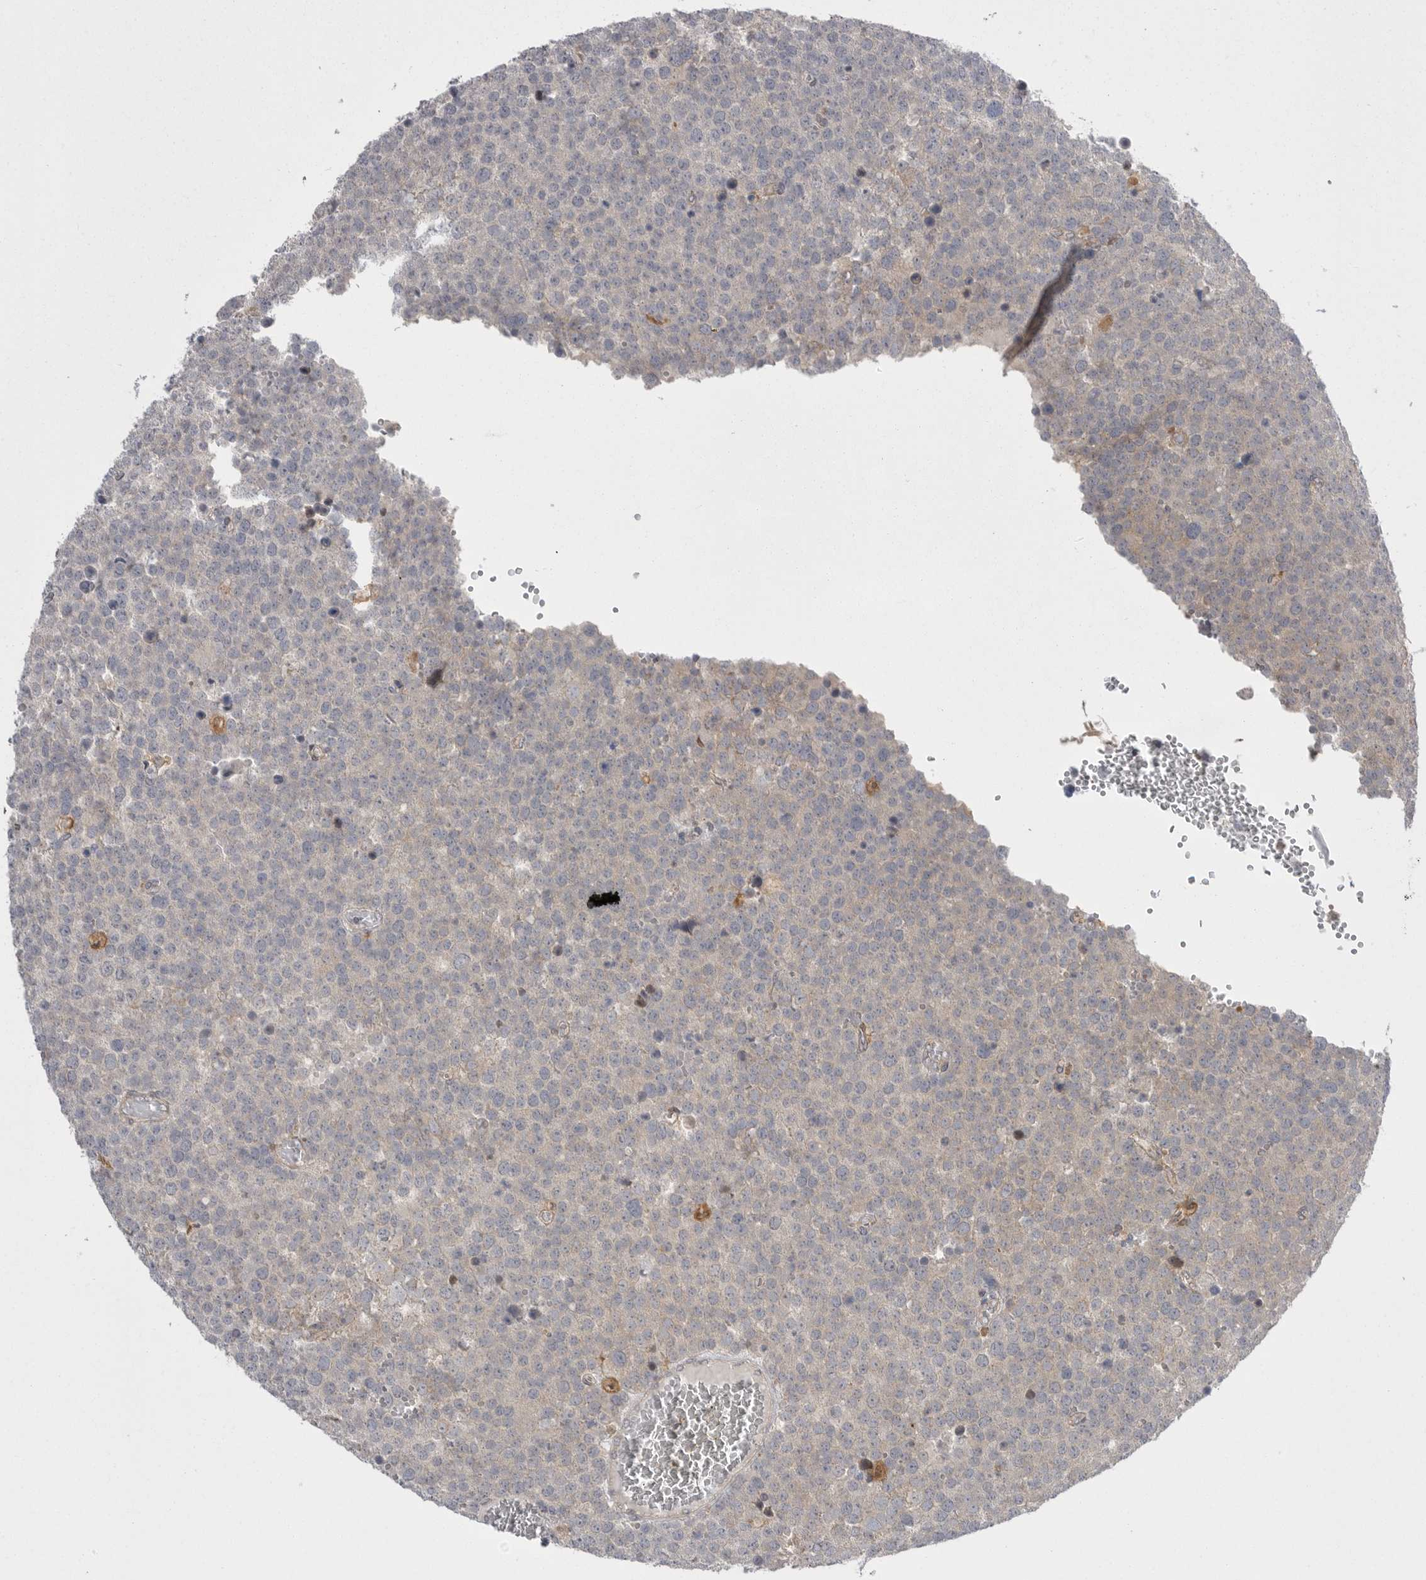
{"staining": {"intensity": "negative", "quantity": "none", "location": "none"}, "tissue": "testis cancer", "cell_type": "Tumor cells", "image_type": "cancer", "snomed": [{"axis": "morphology", "description": "Seminoma, NOS"}, {"axis": "topography", "description": "Testis"}], "caption": "Immunohistochemical staining of human testis cancer reveals no significant staining in tumor cells. The staining is performed using DAB brown chromogen with nuclei counter-stained in using hematoxylin.", "gene": "KYAT3", "patient": {"sex": "male", "age": 71}}